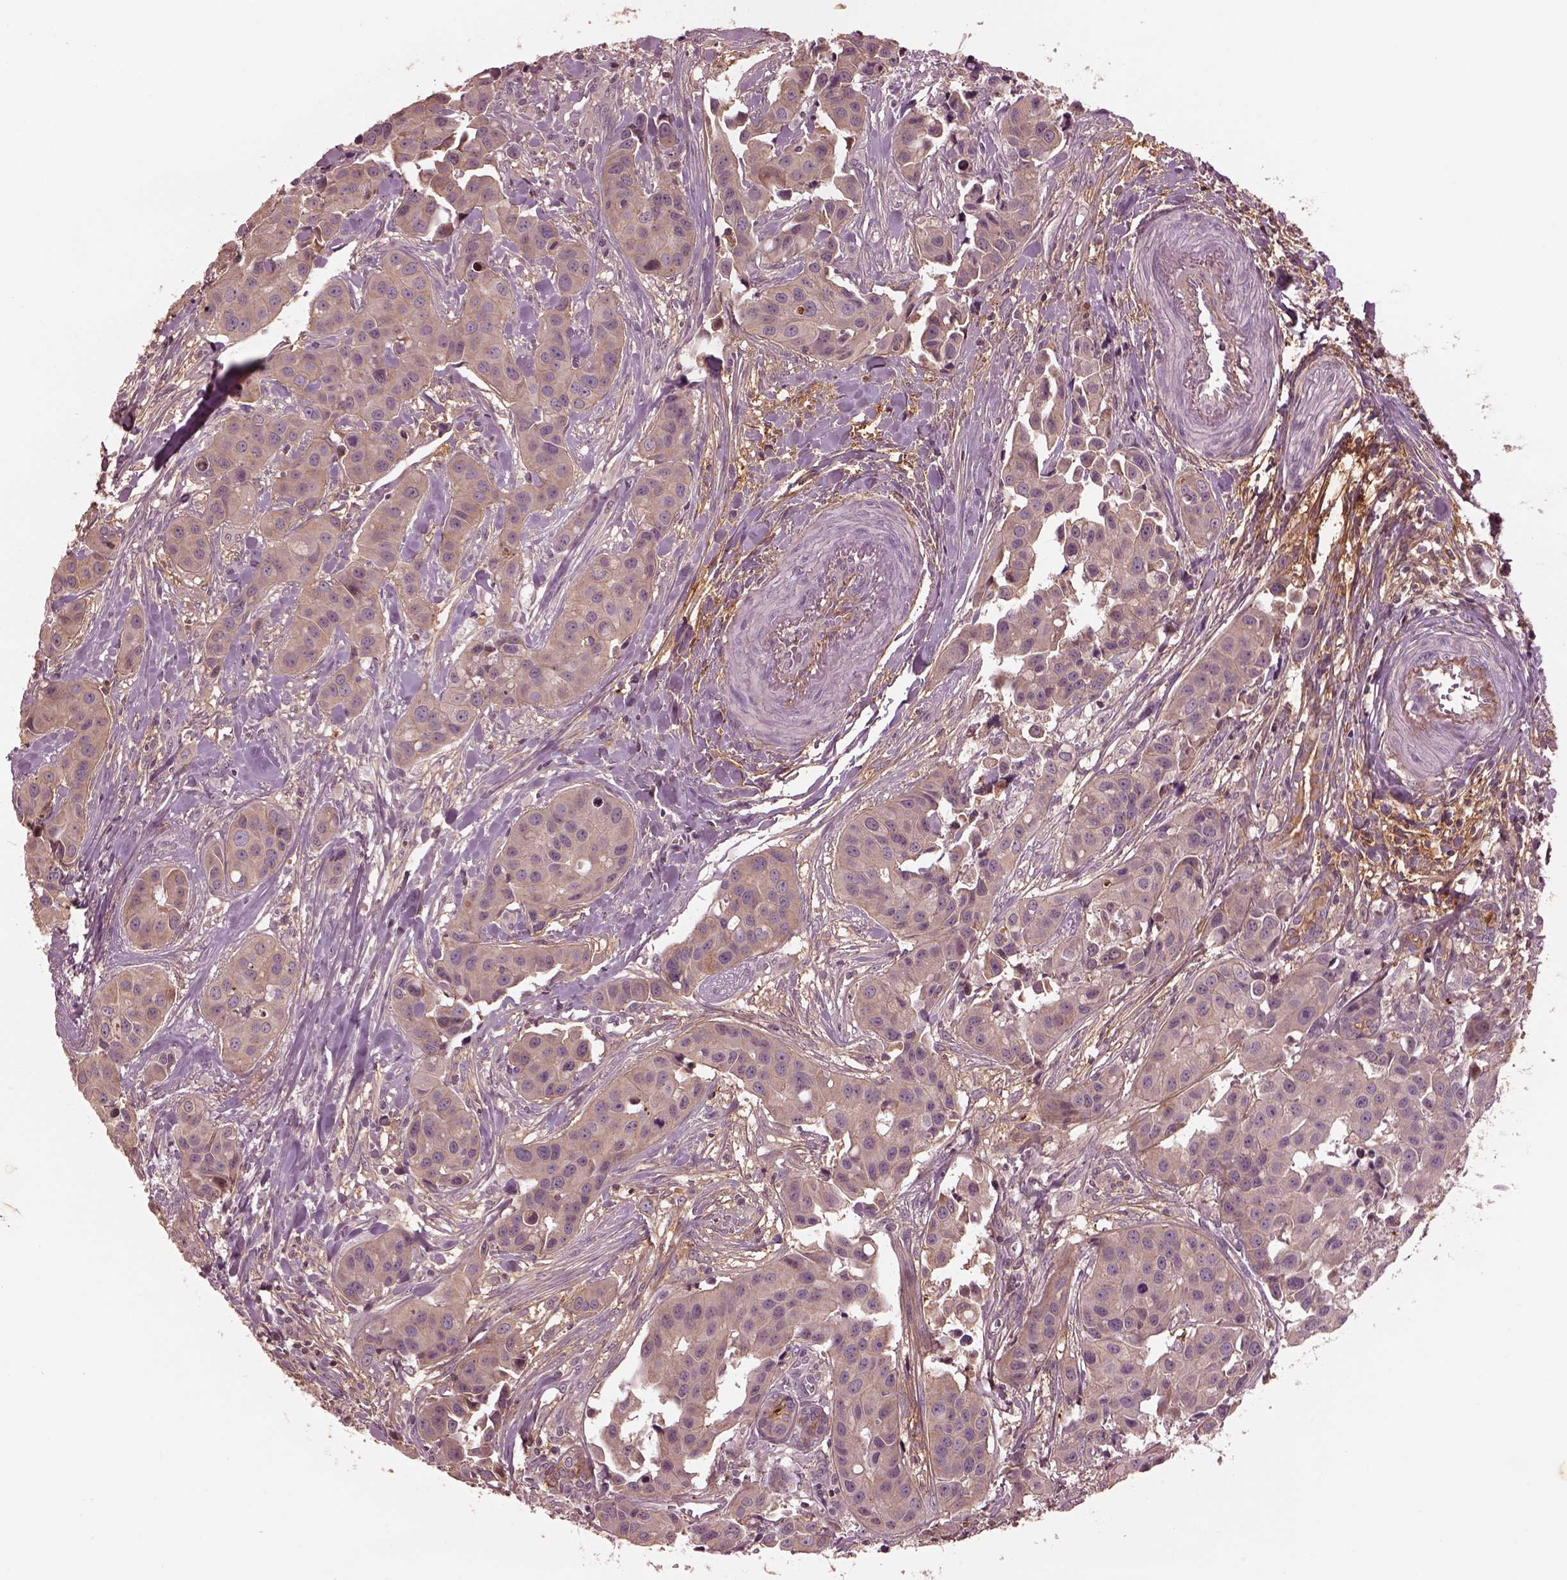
{"staining": {"intensity": "weak", "quantity": "25%-75%", "location": "cytoplasmic/membranous"}, "tissue": "head and neck cancer", "cell_type": "Tumor cells", "image_type": "cancer", "snomed": [{"axis": "morphology", "description": "Adenocarcinoma, NOS"}, {"axis": "topography", "description": "Head-Neck"}], "caption": "Tumor cells demonstrate weak cytoplasmic/membranous expression in approximately 25%-75% of cells in head and neck cancer. The staining is performed using DAB brown chromogen to label protein expression. The nuclei are counter-stained blue using hematoxylin.", "gene": "EFEMP1", "patient": {"sex": "male", "age": 76}}